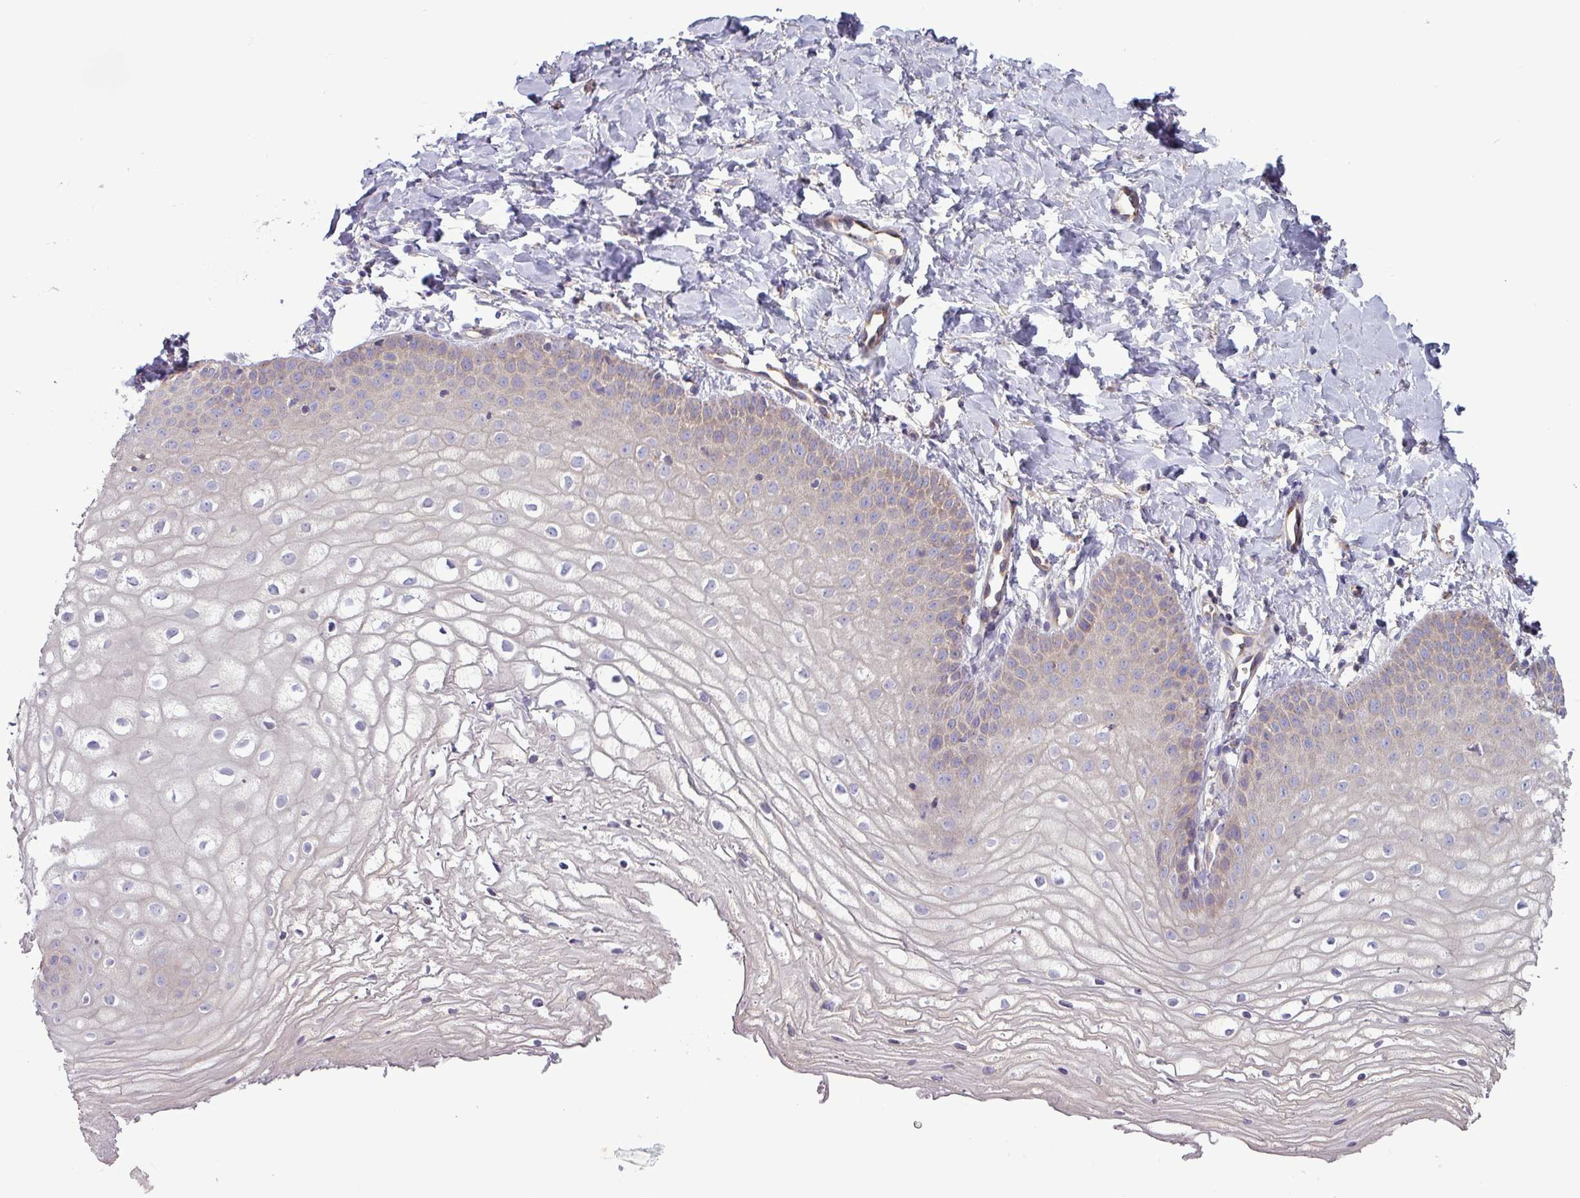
{"staining": {"intensity": "weak", "quantity": "<25%", "location": "cytoplasmic/membranous"}, "tissue": "vagina", "cell_type": "Squamous epithelial cells", "image_type": "normal", "snomed": [{"axis": "morphology", "description": "Normal tissue, NOS"}, {"axis": "topography", "description": "Vagina"}], "caption": "A photomicrograph of vagina stained for a protein shows no brown staining in squamous epithelial cells.", "gene": "PLIN2", "patient": {"sex": "female", "age": 68}}